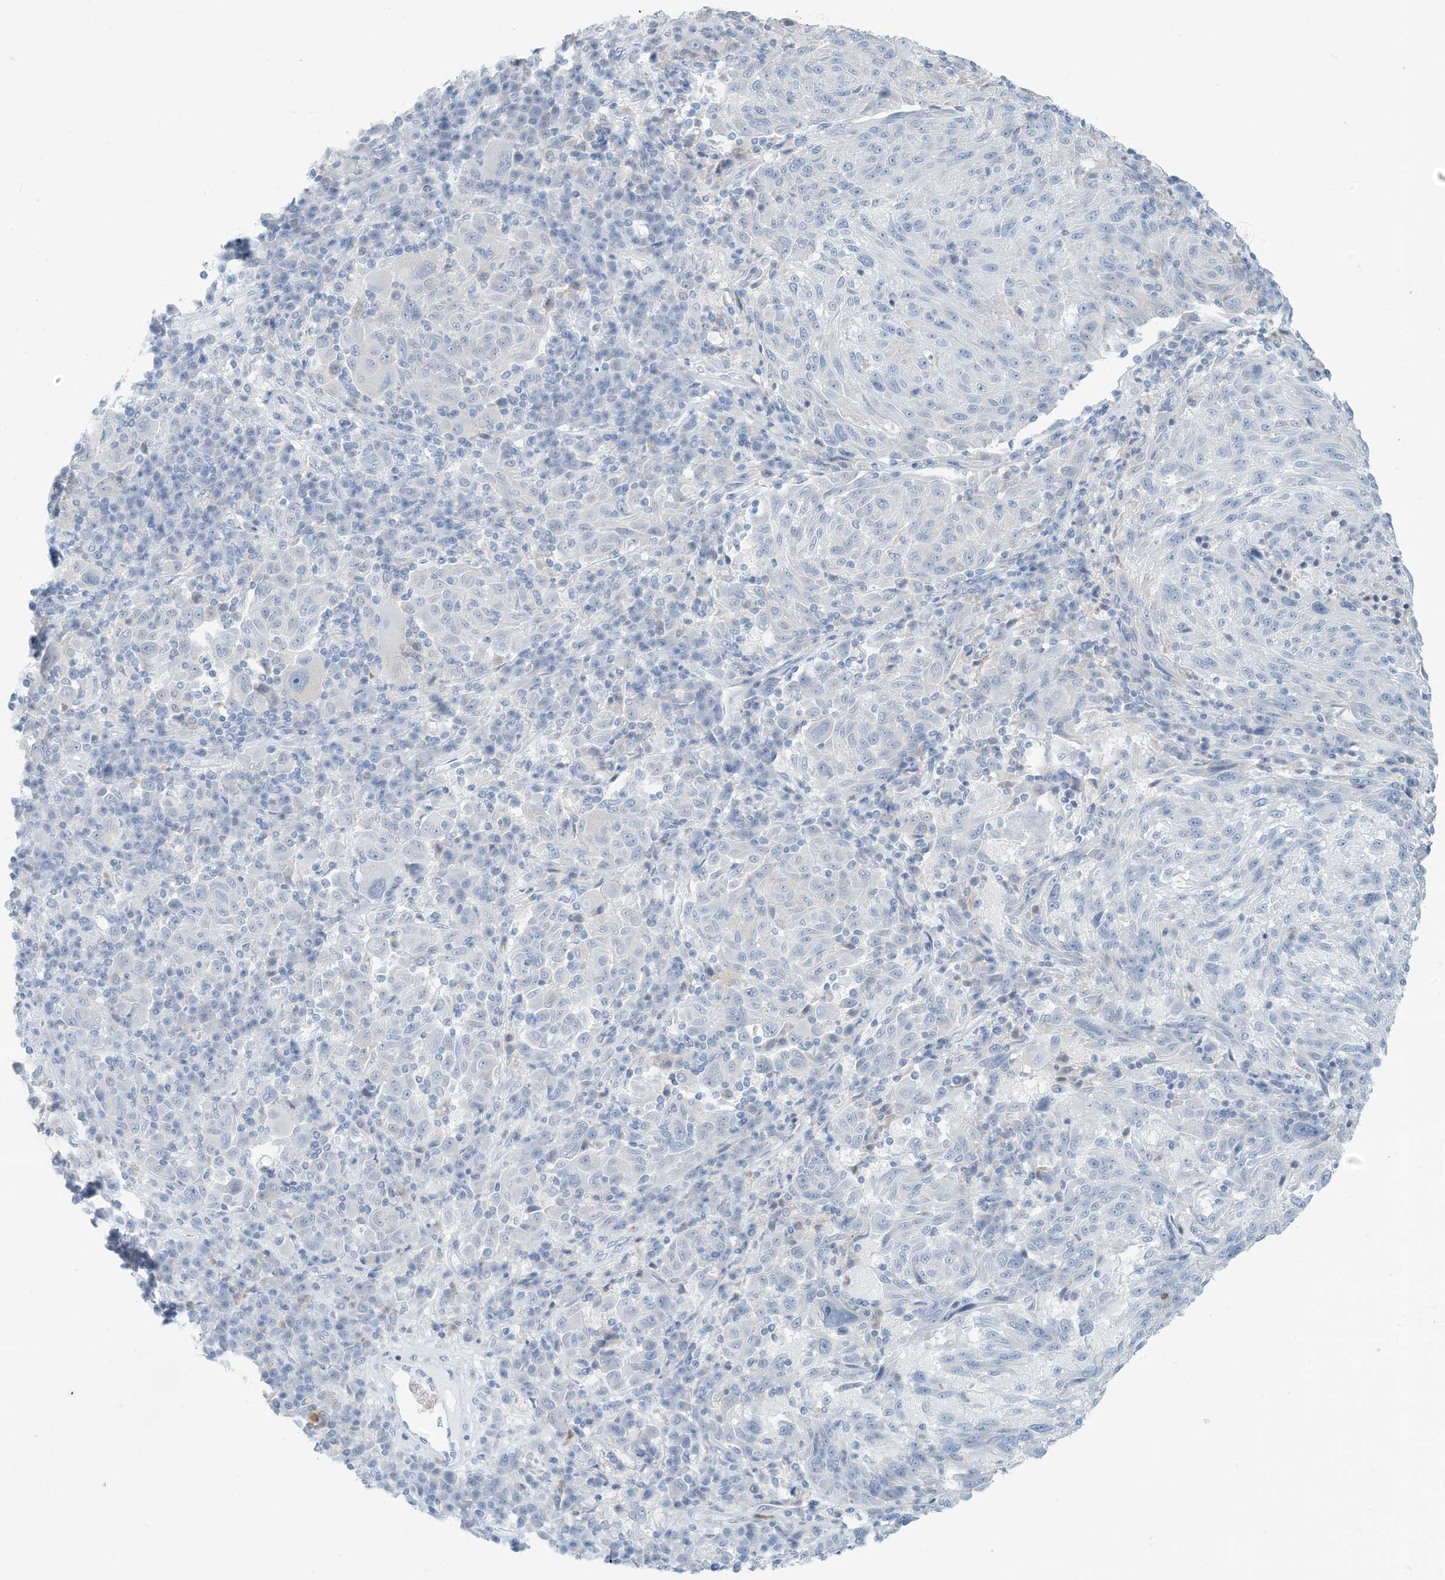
{"staining": {"intensity": "negative", "quantity": "none", "location": "none"}, "tissue": "melanoma", "cell_type": "Tumor cells", "image_type": "cancer", "snomed": [{"axis": "morphology", "description": "Malignant melanoma, NOS"}, {"axis": "topography", "description": "Skin"}], "caption": "IHC of melanoma reveals no positivity in tumor cells.", "gene": "ERI2", "patient": {"sex": "male", "age": 53}}